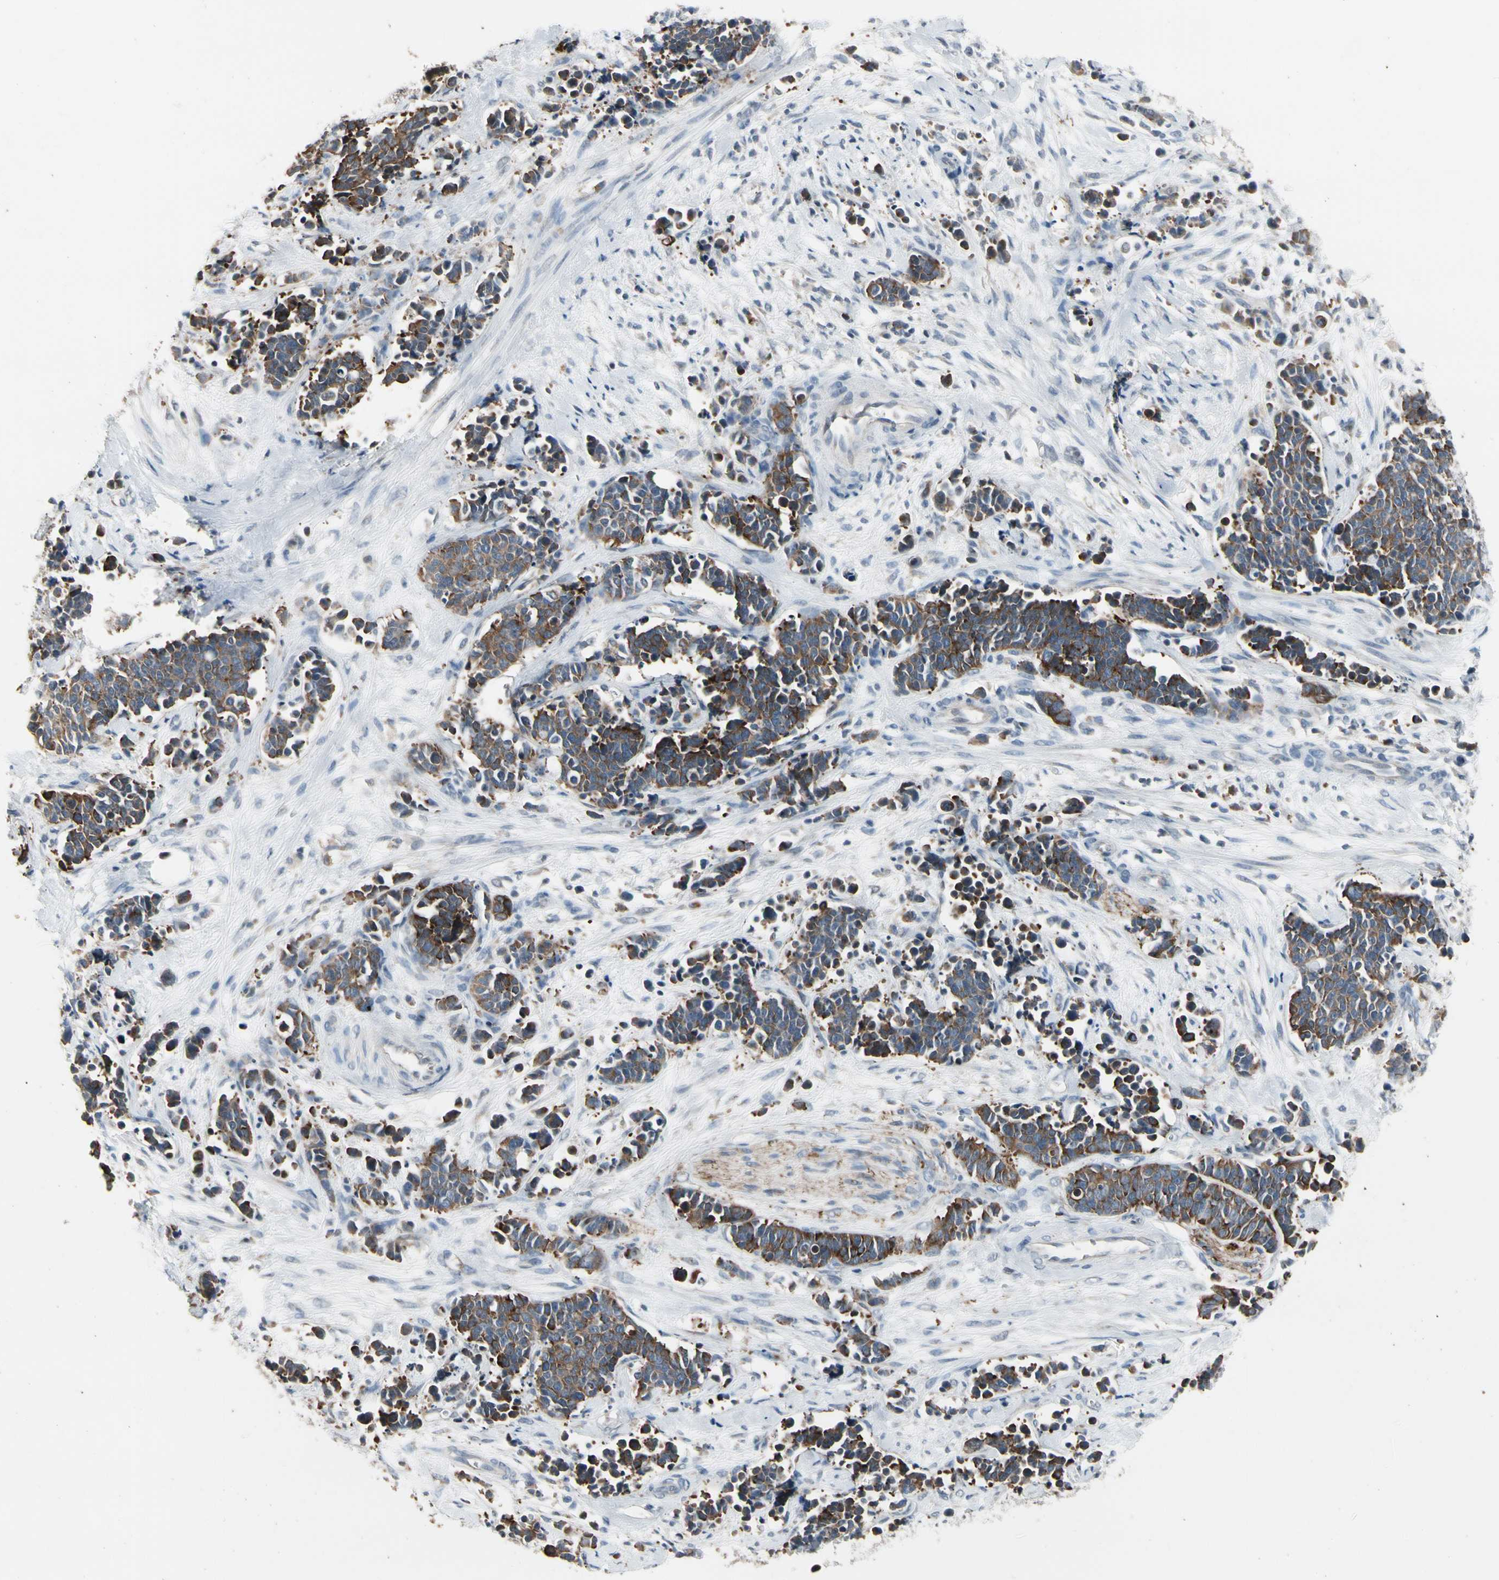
{"staining": {"intensity": "strong", "quantity": ">75%", "location": "cytoplasmic/membranous"}, "tissue": "cervical cancer", "cell_type": "Tumor cells", "image_type": "cancer", "snomed": [{"axis": "morphology", "description": "Squamous cell carcinoma, NOS"}, {"axis": "topography", "description": "Cervix"}], "caption": "Cervical cancer (squamous cell carcinoma) was stained to show a protein in brown. There is high levels of strong cytoplasmic/membranous positivity in approximately >75% of tumor cells.", "gene": "SV2A", "patient": {"sex": "female", "age": 35}}